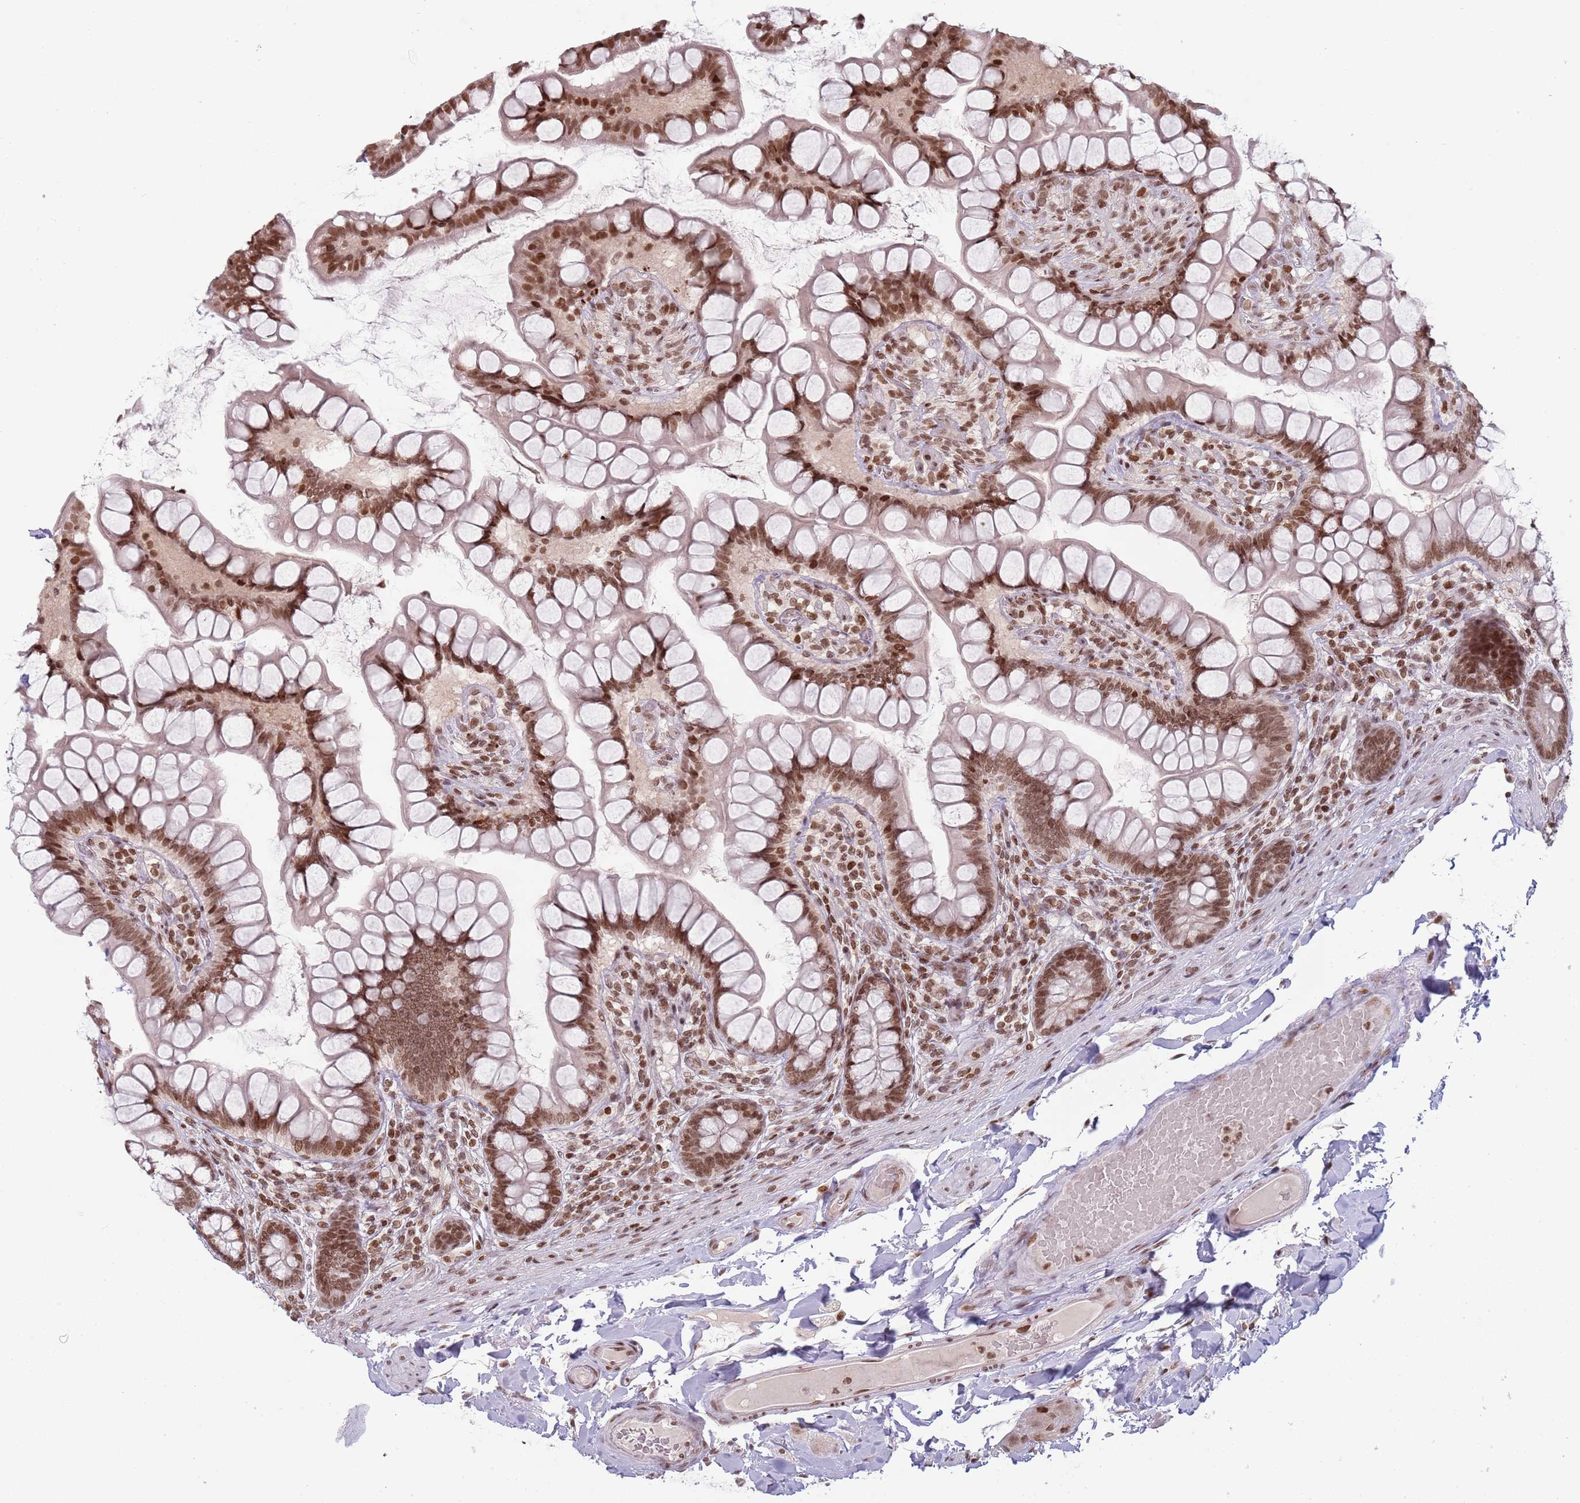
{"staining": {"intensity": "strong", "quantity": ">75%", "location": "nuclear"}, "tissue": "small intestine", "cell_type": "Glandular cells", "image_type": "normal", "snomed": [{"axis": "morphology", "description": "Normal tissue, NOS"}, {"axis": "topography", "description": "Small intestine"}], "caption": "Small intestine stained for a protein (brown) shows strong nuclear positive expression in about >75% of glandular cells.", "gene": "SH3RF3", "patient": {"sex": "male", "age": 70}}